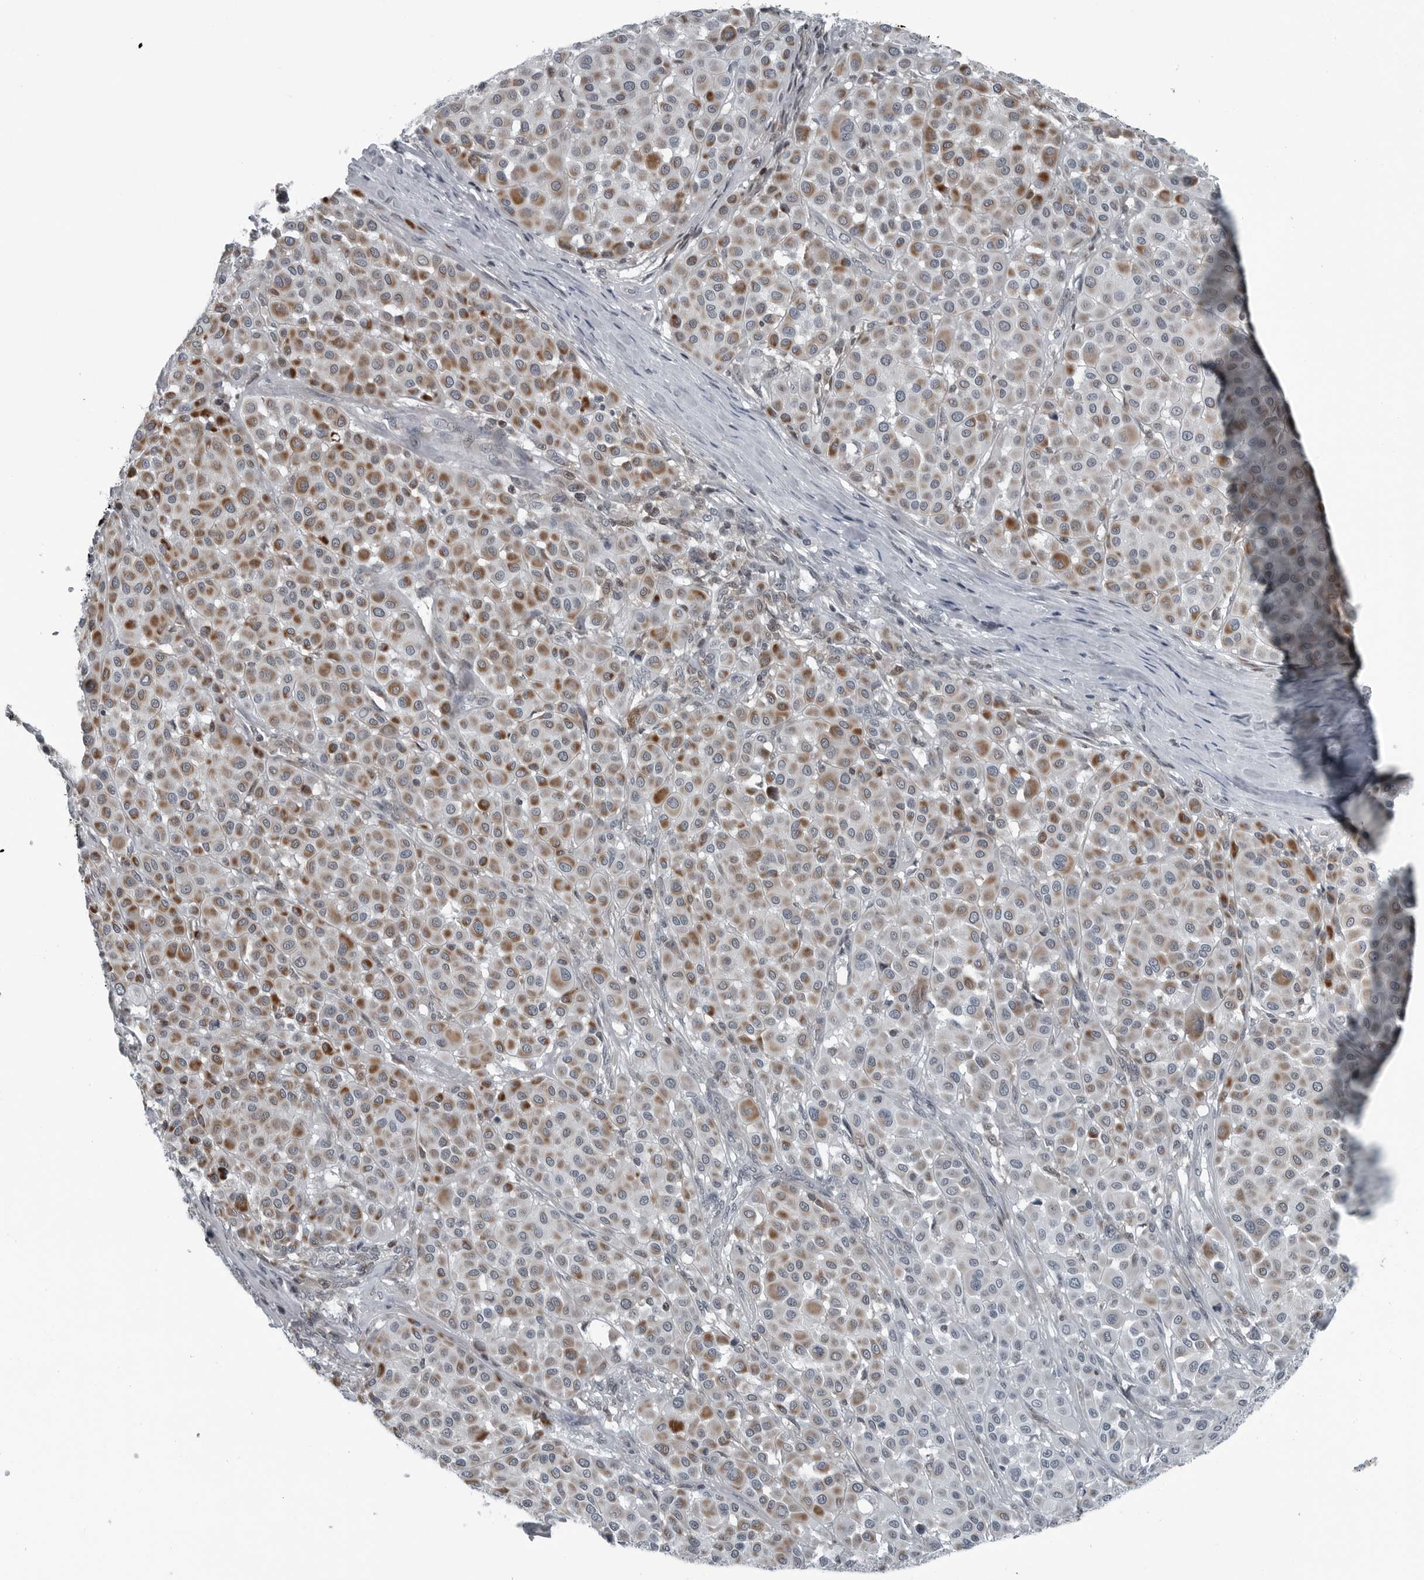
{"staining": {"intensity": "moderate", "quantity": "25%-75%", "location": "cytoplasmic/membranous"}, "tissue": "melanoma", "cell_type": "Tumor cells", "image_type": "cancer", "snomed": [{"axis": "morphology", "description": "Malignant melanoma, Metastatic site"}, {"axis": "topography", "description": "Soft tissue"}], "caption": "Melanoma stained for a protein (brown) displays moderate cytoplasmic/membranous positive positivity in about 25%-75% of tumor cells.", "gene": "GAK", "patient": {"sex": "male", "age": 41}}